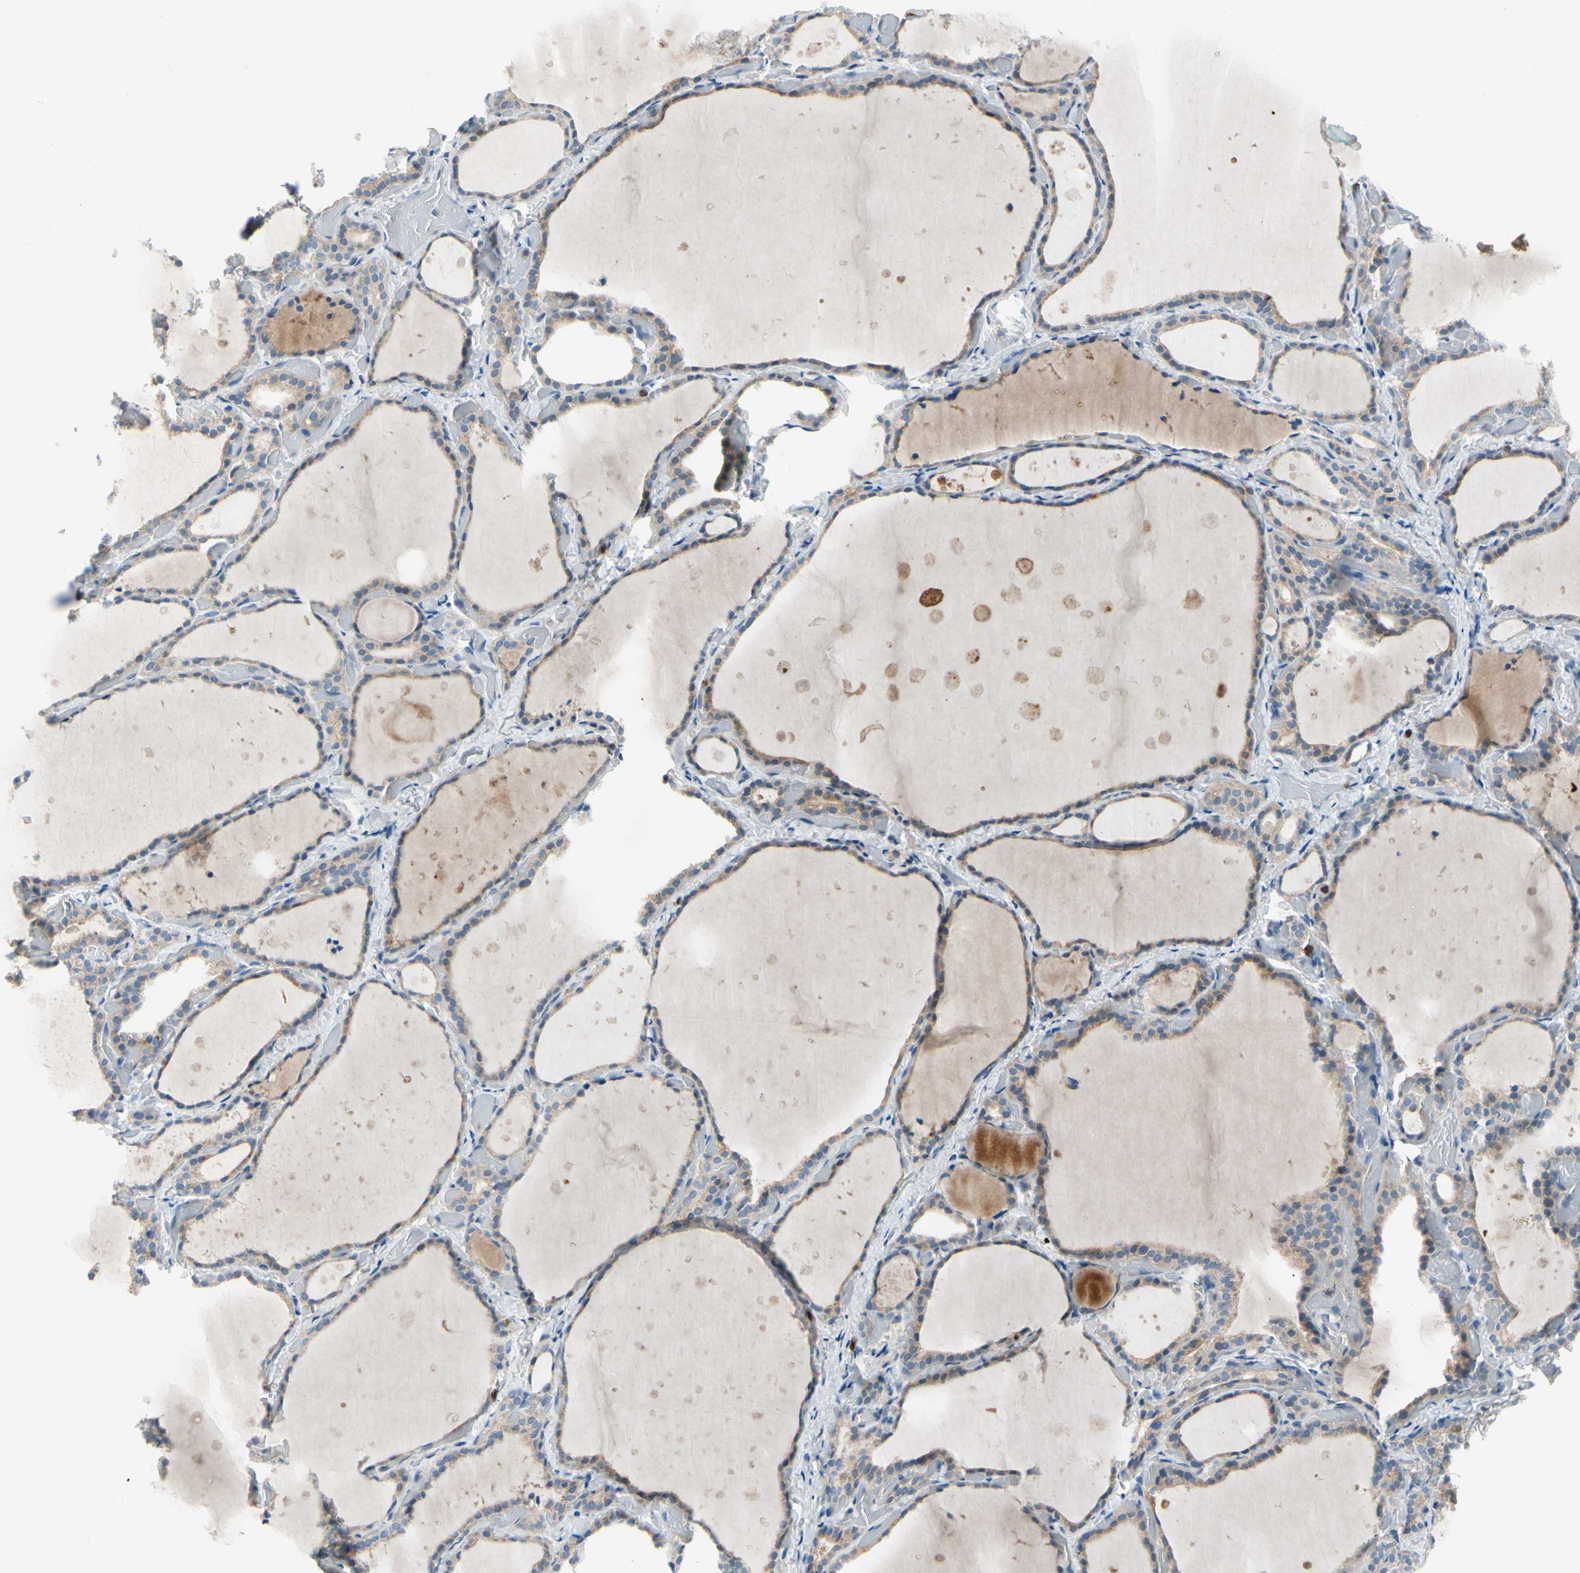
{"staining": {"intensity": "weak", "quantity": "25%-75%", "location": "cytoplasmic/membranous"}, "tissue": "thyroid gland", "cell_type": "Glandular cells", "image_type": "normal", "snomed": [{"axis": "morphology", "description": "Normal tissue, NOS"}, {"axis": "topography", "description": "Thyroid gland"}], "caption": "This image shows immunohistochemistry staining of benign human thyroid gland, with low weak cytoplasmic/membranous staining in about 25%-75% of glandular cells.", "gene": "HJURP", "patient": {"sex": "female", "age": 44}}